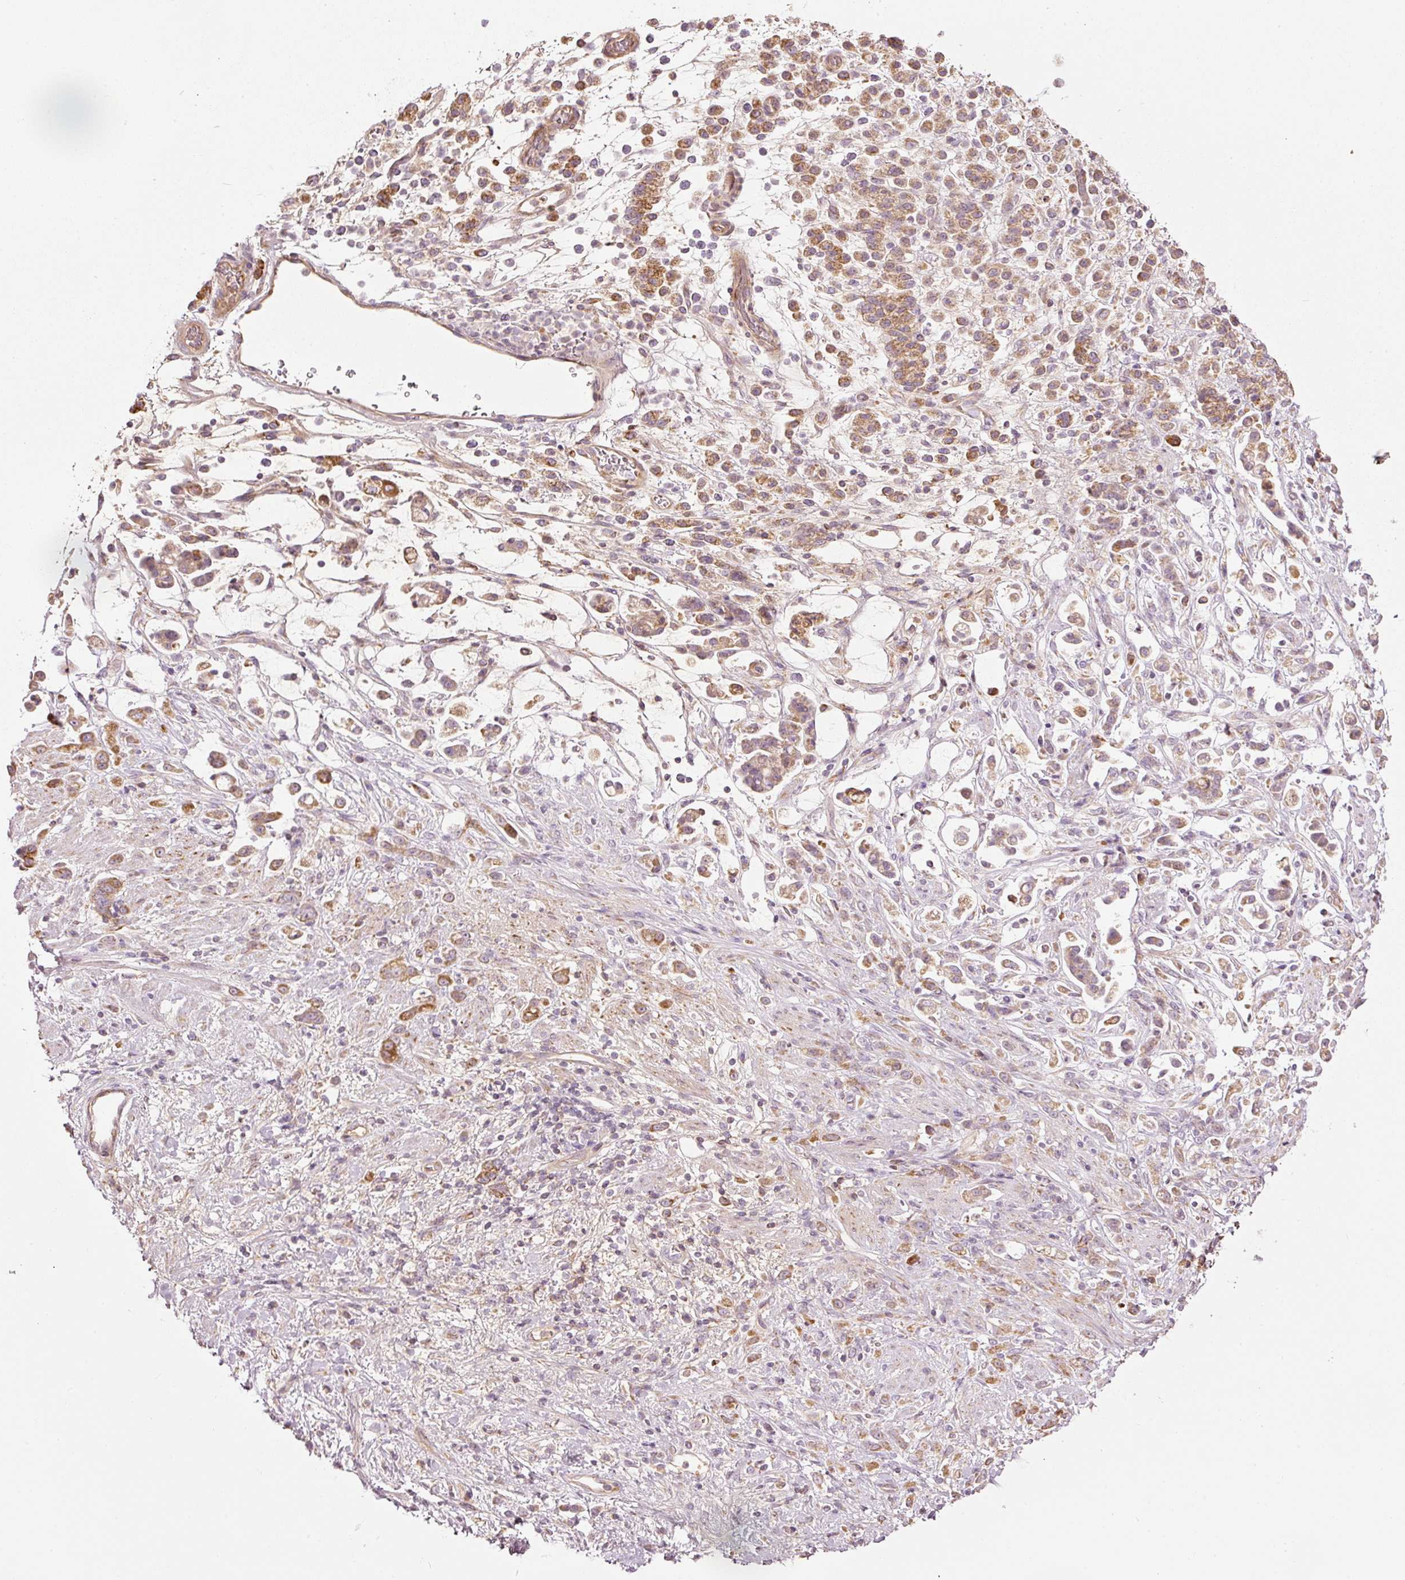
{"staining": {"intensity": "moderate", "quantity": ">75%", "location": "cytoplasmic/membranous"}, "tissue": "stomach cancer", "cell_type": "Tumor cells", "image_type": "cancer", "snomed": [{"axis": "morphology", "description": "Adenocarcinoma, NOS"}, {"axis": "topography", "description": "Stomach"}], "caption": "Stomach cancer (adenocarcinoma) stained with a brown dye shows moderate cytoplasmic/membranous positive expression in approximately >75% of tumor cells.", "gene": "SERPING1", "patient": {"sex": "female", "age": 60}}